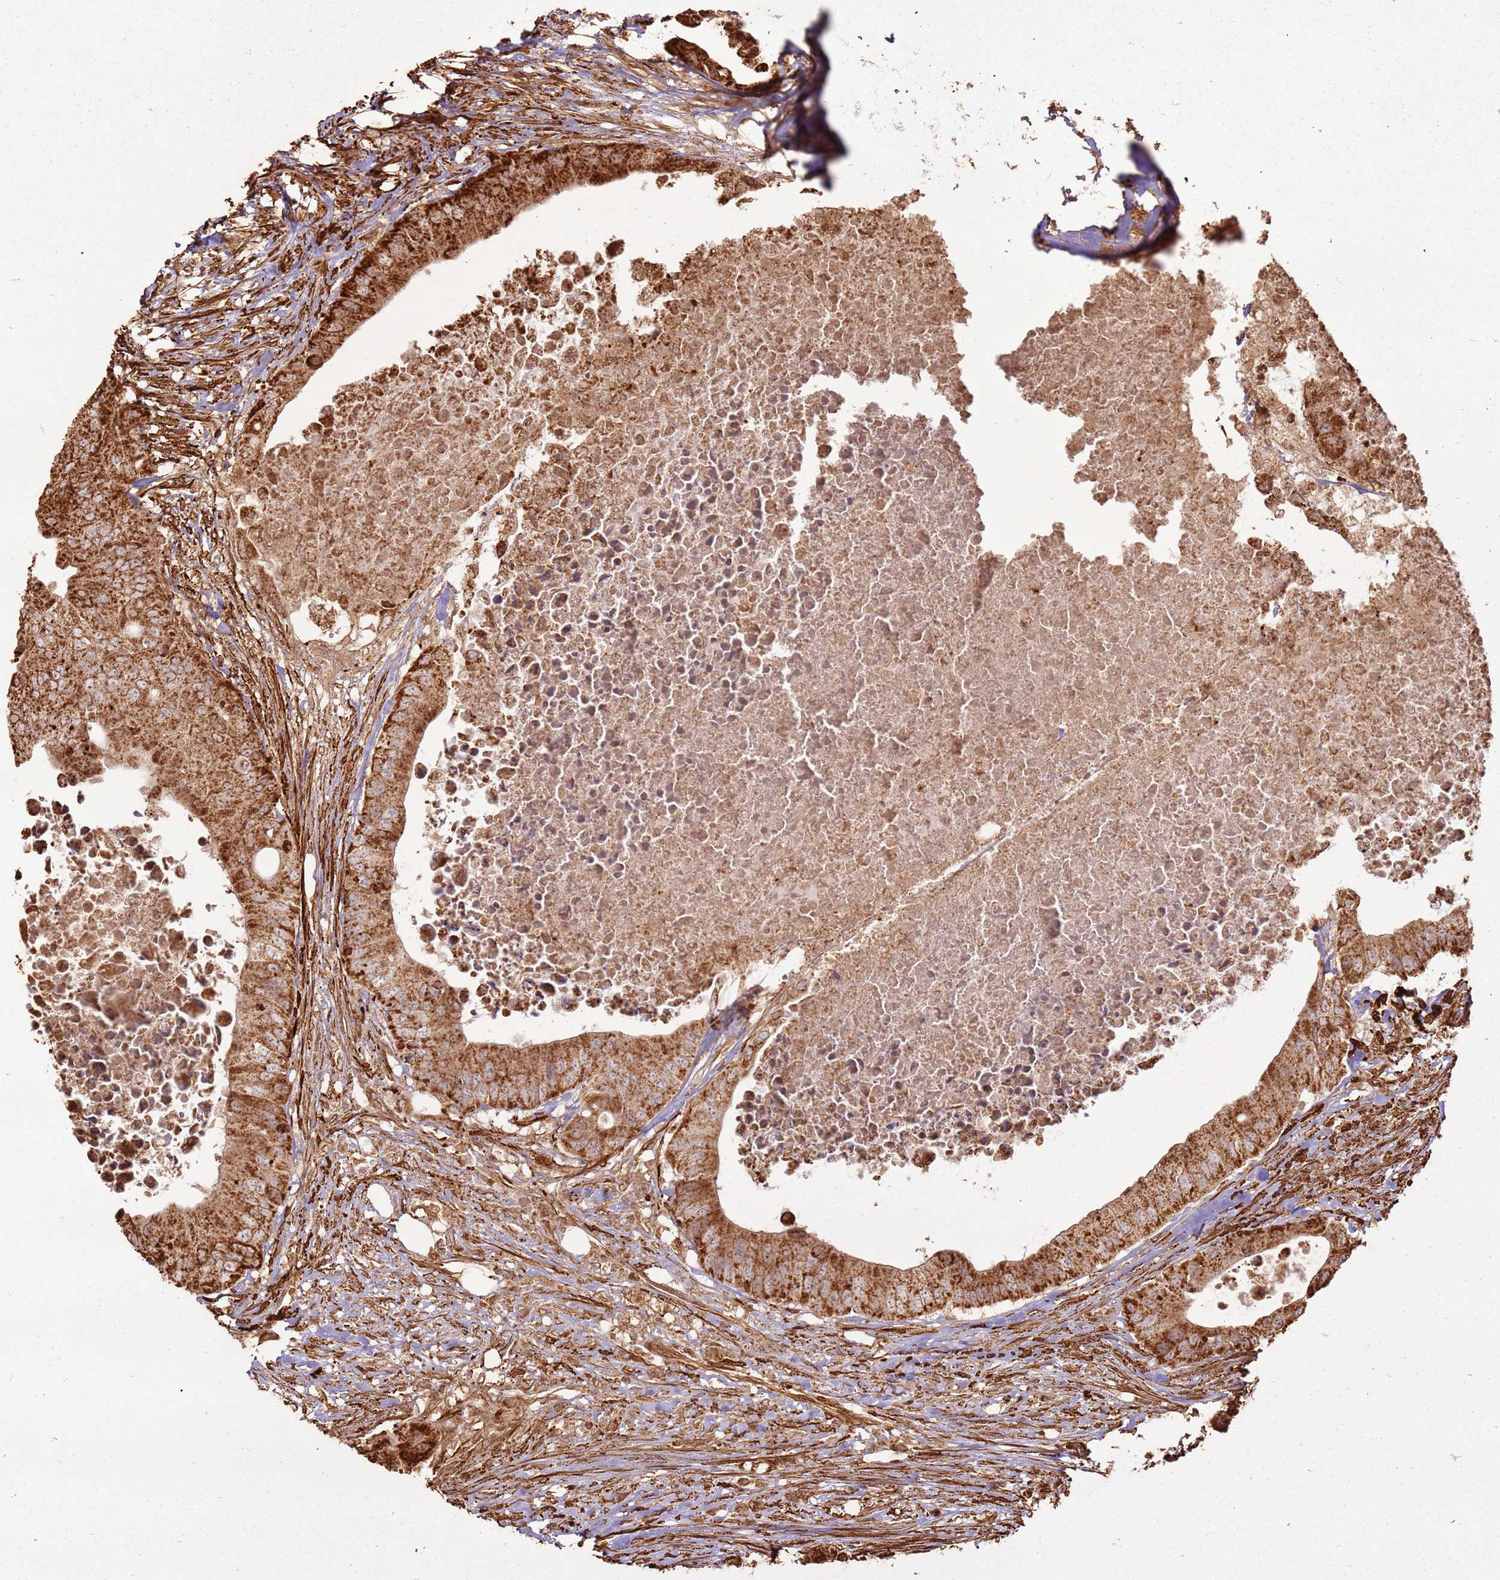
{"staining": {"intensity": "strong", "quantity": ">75%", "location": "cytoplasmic/membranous"}, "tissue": "colorectal cancer", "cell_type": "Tumor cells", "image_type": "cancer", "snomed": [{"axis": "morphology", "description": "Adenocarcinoma, NOS"}, {"axis": "topography", "description": "Colon"}], "caption": "Immunohistochemistry histopathology image of colorectal adenocarcinoma stained for a protein (brown), which reveals high levels of strong cytoplasmic/membranous positivity in about >75% of tumor cells.", "gene": "DDX59", "patient": {"sex": "male", "age": 71}}